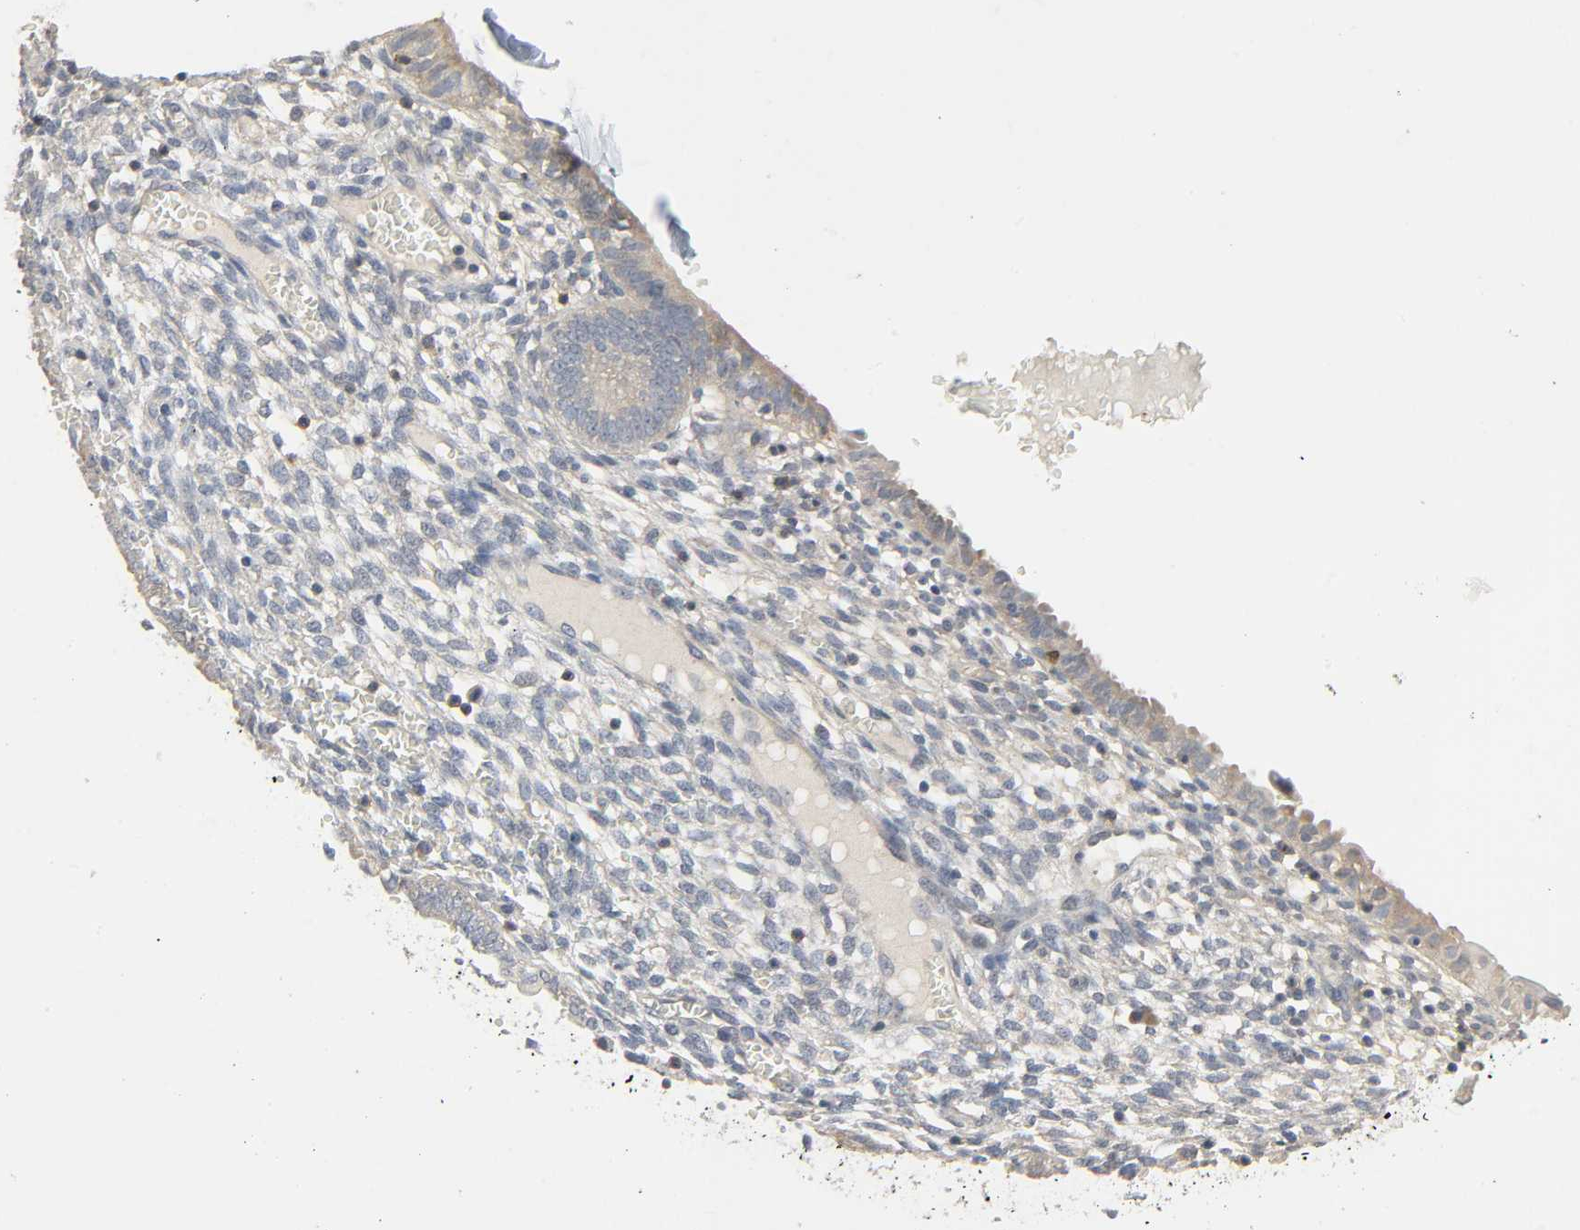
{"staining": {"intensity": "negative", "quantity": "none", "location": "none"}, "tissue": "endometrium", "cell_type": "Cells in endometrial stroma", "image_type": "normal", "snomed": [{"axis": "morphology", "description": "Normal tissue, NOS"}, {"axis": "topography", "description": "Endometrium"}], "caption": "Immunohistochemistry micrograph of normal human endometrium stained for a protein (brown), which displays no staining in cells in endometrial stroma. The staining was performed using DAB (3,3'-diaminobenzidine) to visualize the protein expression in brown, while the nuclei were stained in blue with hematoxylin (Magnification: 20x).", "gene": "CD4", "patient": {"sex": "female", "age": 61}}